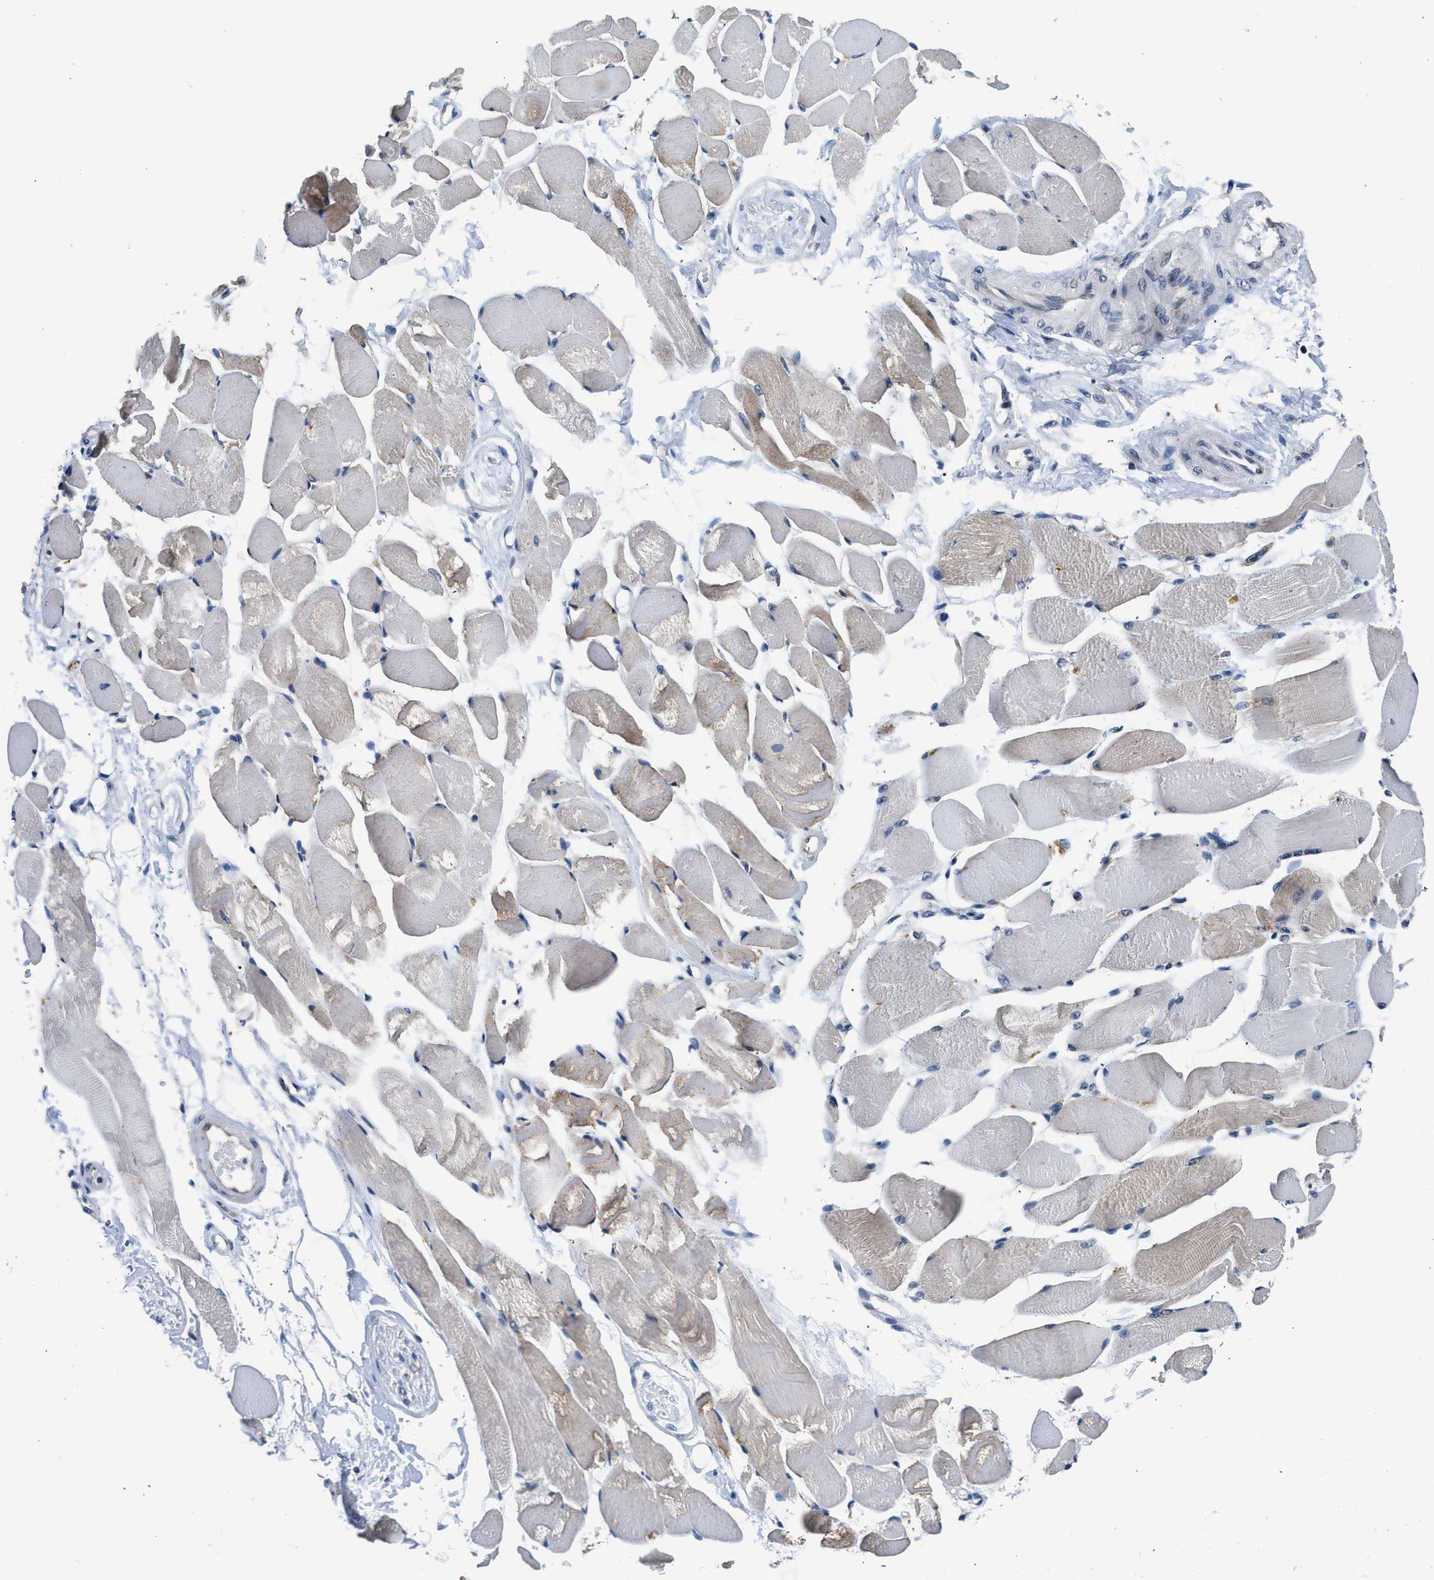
{"staining": {"intensity": "moderate", "quantity": "25%-75%", "location": "cytoplasmic/membranous"}, "tissue": "skeletal muscle", "cell_type": "Myocytes", "image_type": "normal", "snomed": [{"axis": "morphology", "description": "Normal tissue, NOS"}, {"axis": "topography", "description": "Skeletal muscle"}, {"axis": "topography", "description": "Peripheral nerve tissue"}], "caption": "Myocytes exhibit medium levels of moderate cytoplasmic/membranous positivity in approximately 25%-75% of cells in benign human skeletal muscle. (brown staining indicates protein expression, while blue staining denotes nuclei).", "gene": "PA2G4", "patient": {"sex": "female", "age": 84}}